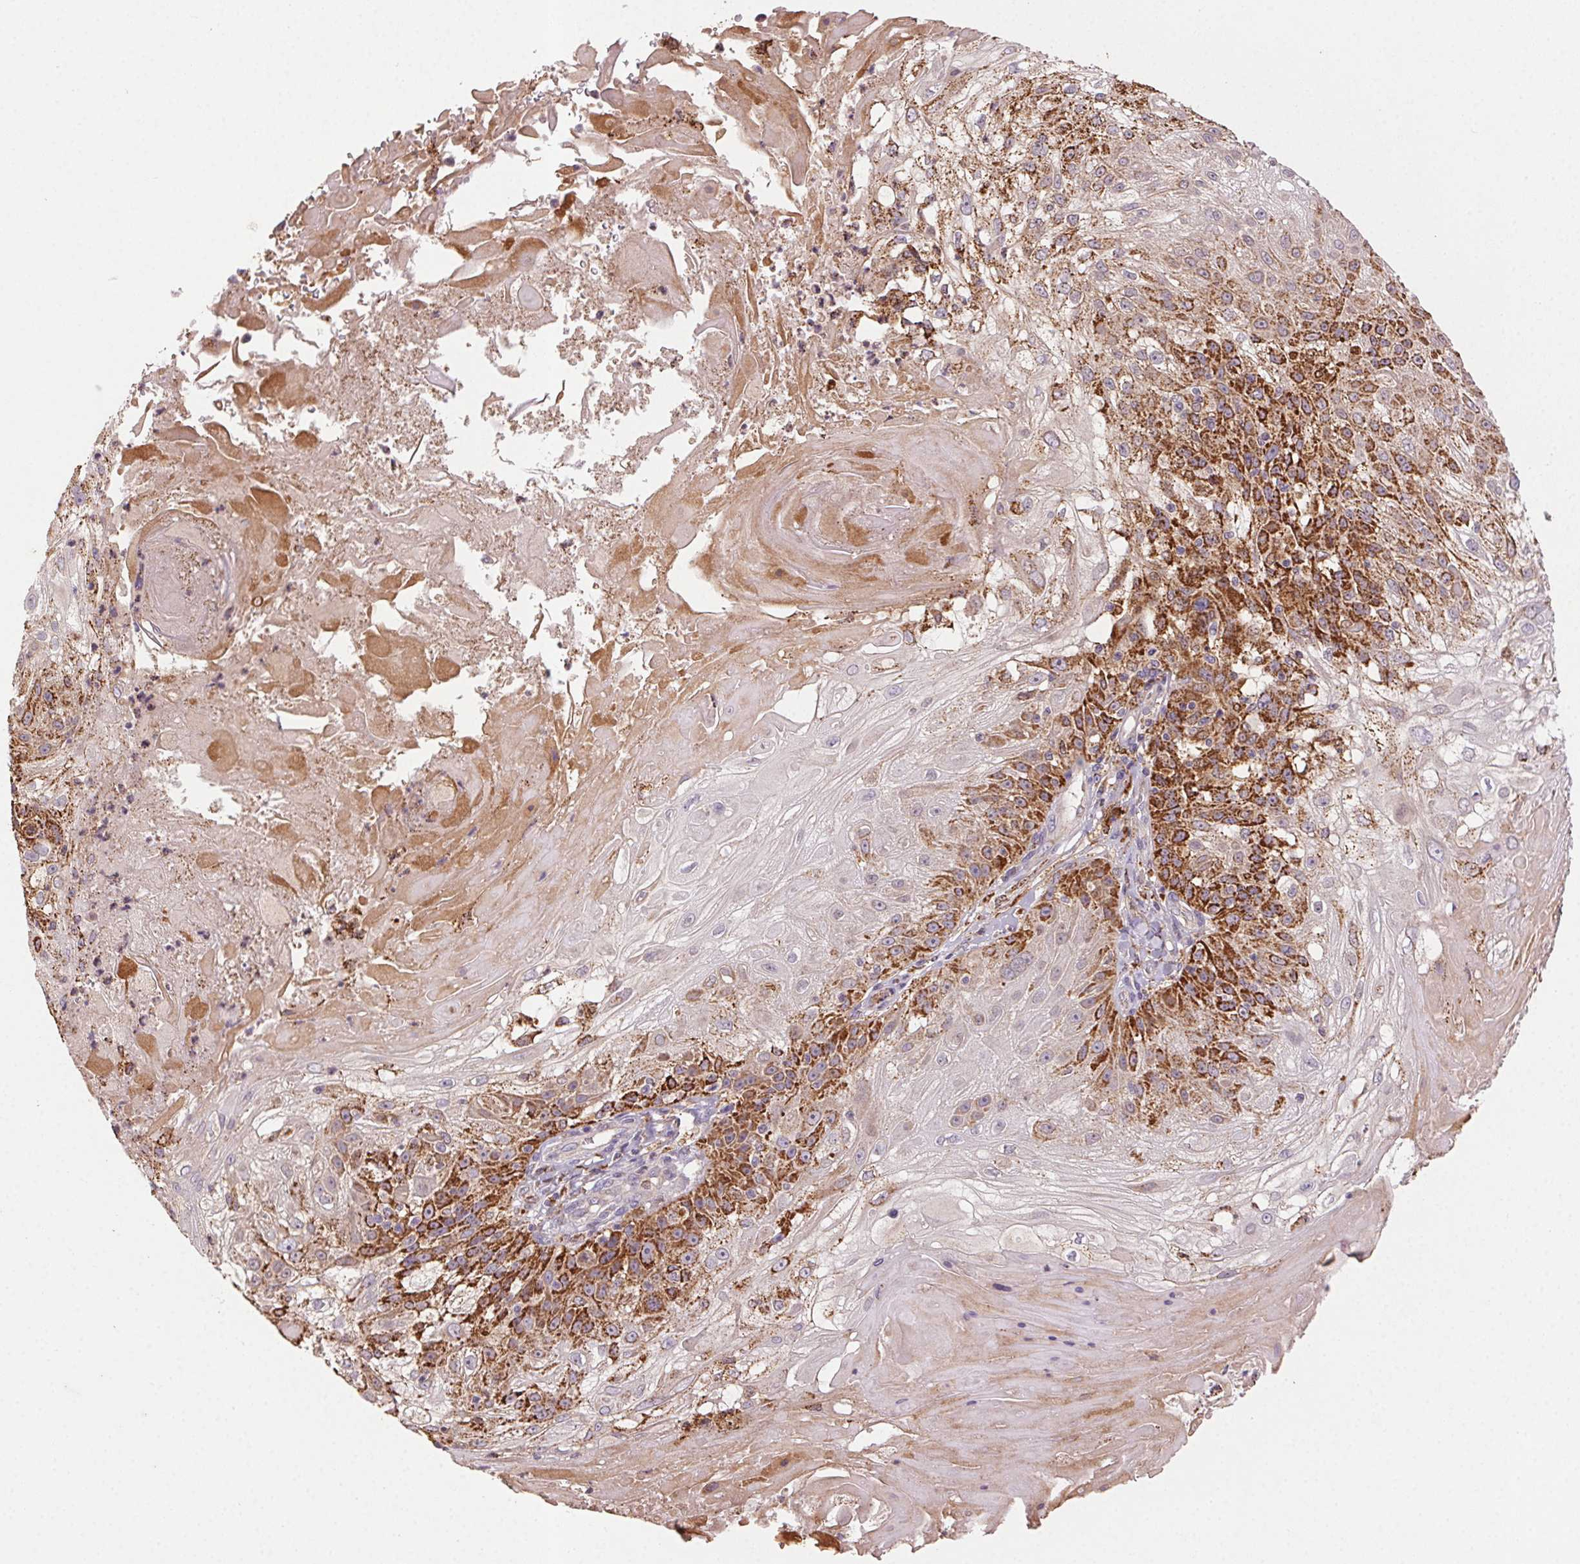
{"staining": {"intensity": "strong", "quantity": "25%-75%", "location": "cytoplasmic/membranous"}, "tissue": "skin cancer", "cell_type": "Tumor cells", "image_type": "cancer", "snomed": [{"axis": "morphology", "description": "Normal tissue, NOS"}, {"axis": "morphology", "description": "Squamous cell carcinoma, NOS"}, {"axis": "topography", "description": "Skin"}], "caption": "Skin squamous cell carcinoma stained with DAB (3,3'-diaminobenzidine) immunohistochemistry (IHC) demonstrates high levels of strong cytoplasmic/membranous expression in approximately 25%-75% of tumor cells.", "gene": "FNBP1L", "patient": {"sex": "female", "age": 83}}